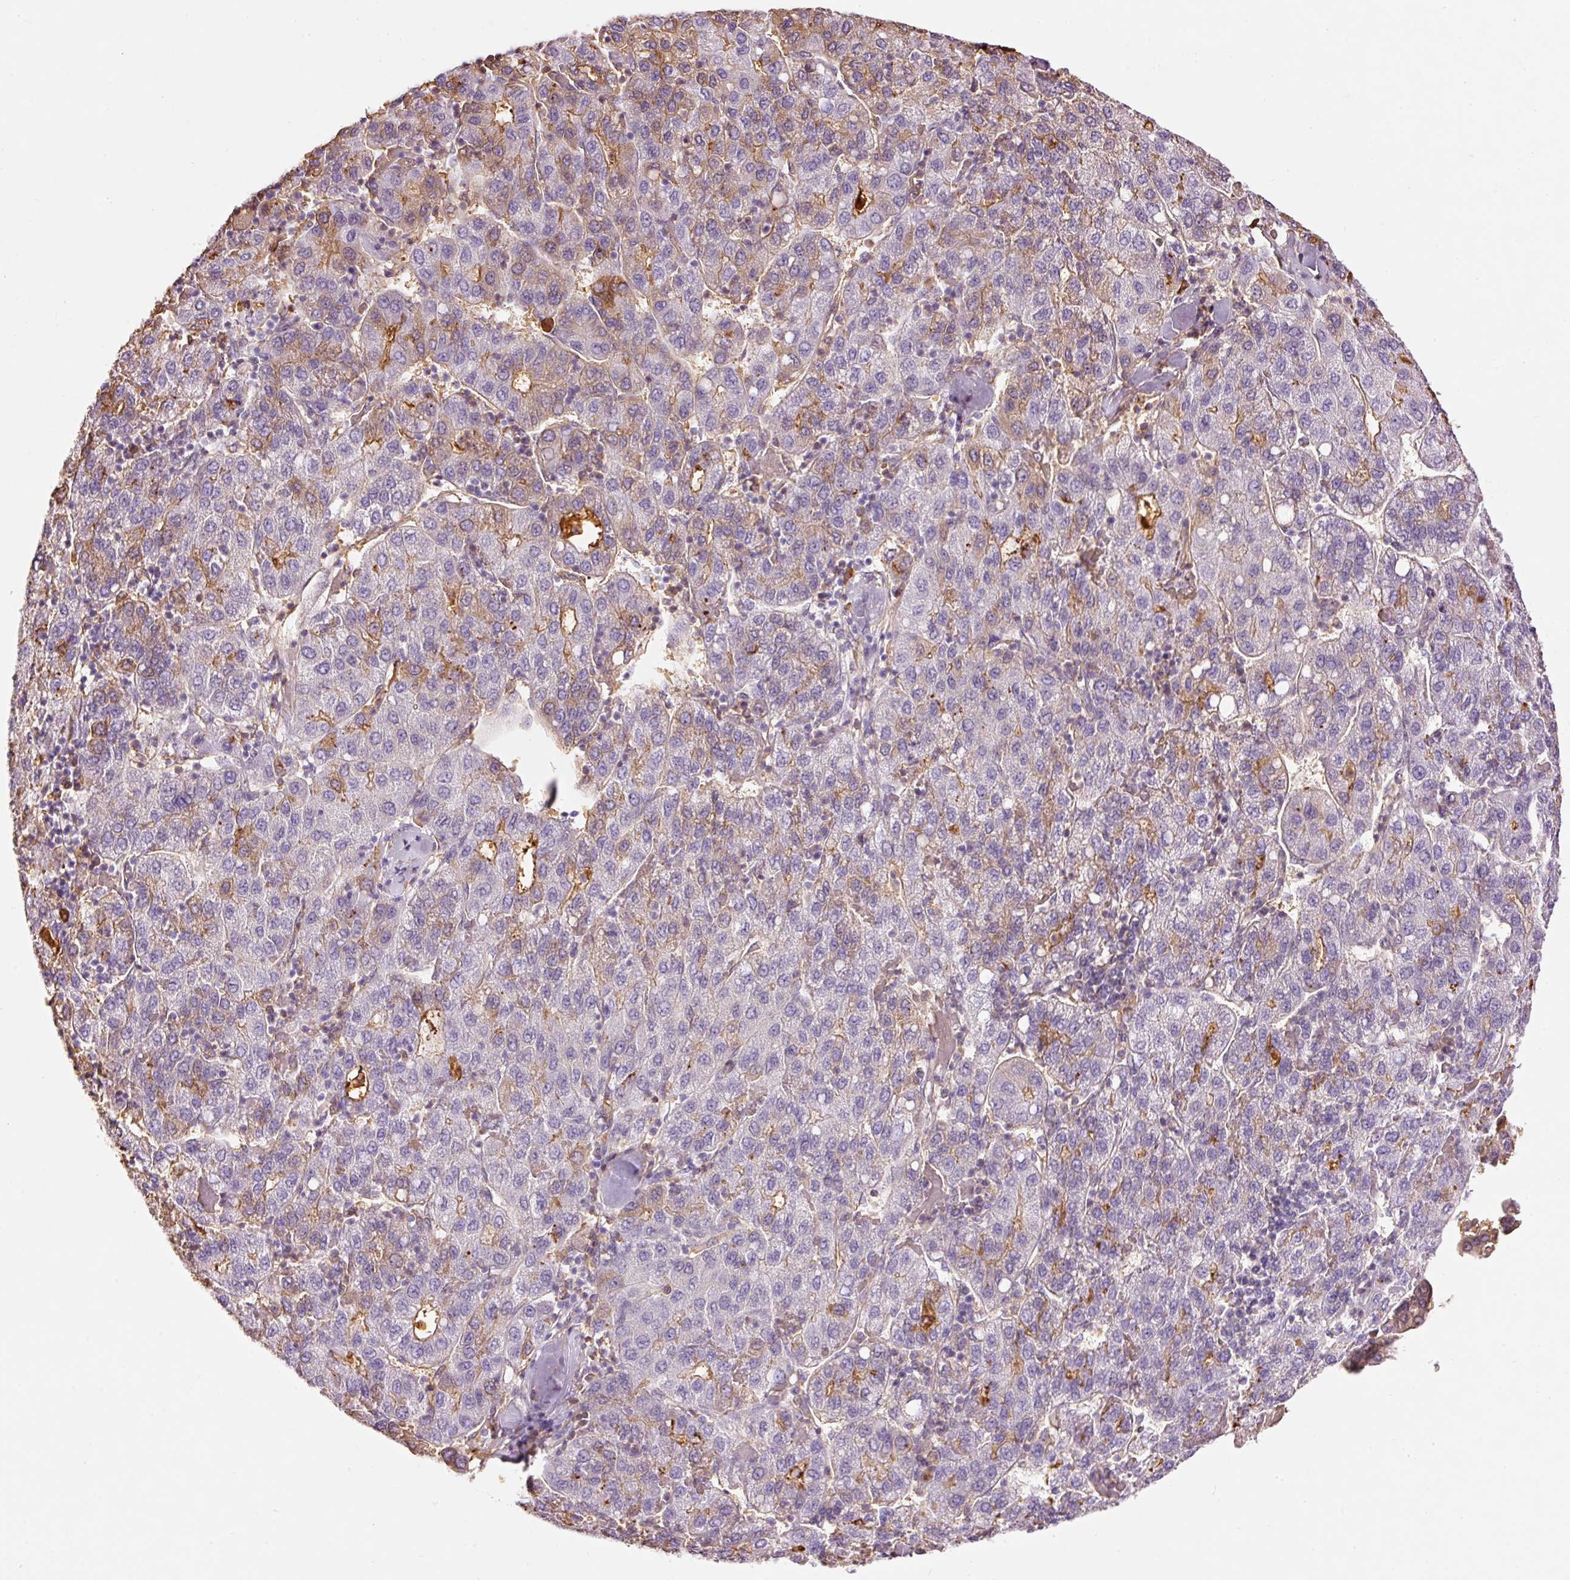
{"staining": {"intensity": "weak", "quantity": "25%-75%", "location": "cytoplasmic/membranous"}, "tissue": "liver cancer", "cell_type": "Tumor cells", "image_type": "cancer", "snomed": [{"axis": "morphology", "description": "Carcinoma, Hepatocellular, NOS"}, {"axis": "topography", "description": "Liver"}], "caption": "Immunohistochemistry (IHC) (DAB) staining of human liver cancer exhibits weak cytoplasmic/membranous protein staining in about 25%-75% of tumor cells.", "gene": "PRPF38B", "patient": {"sex": "male", "age": 65}}